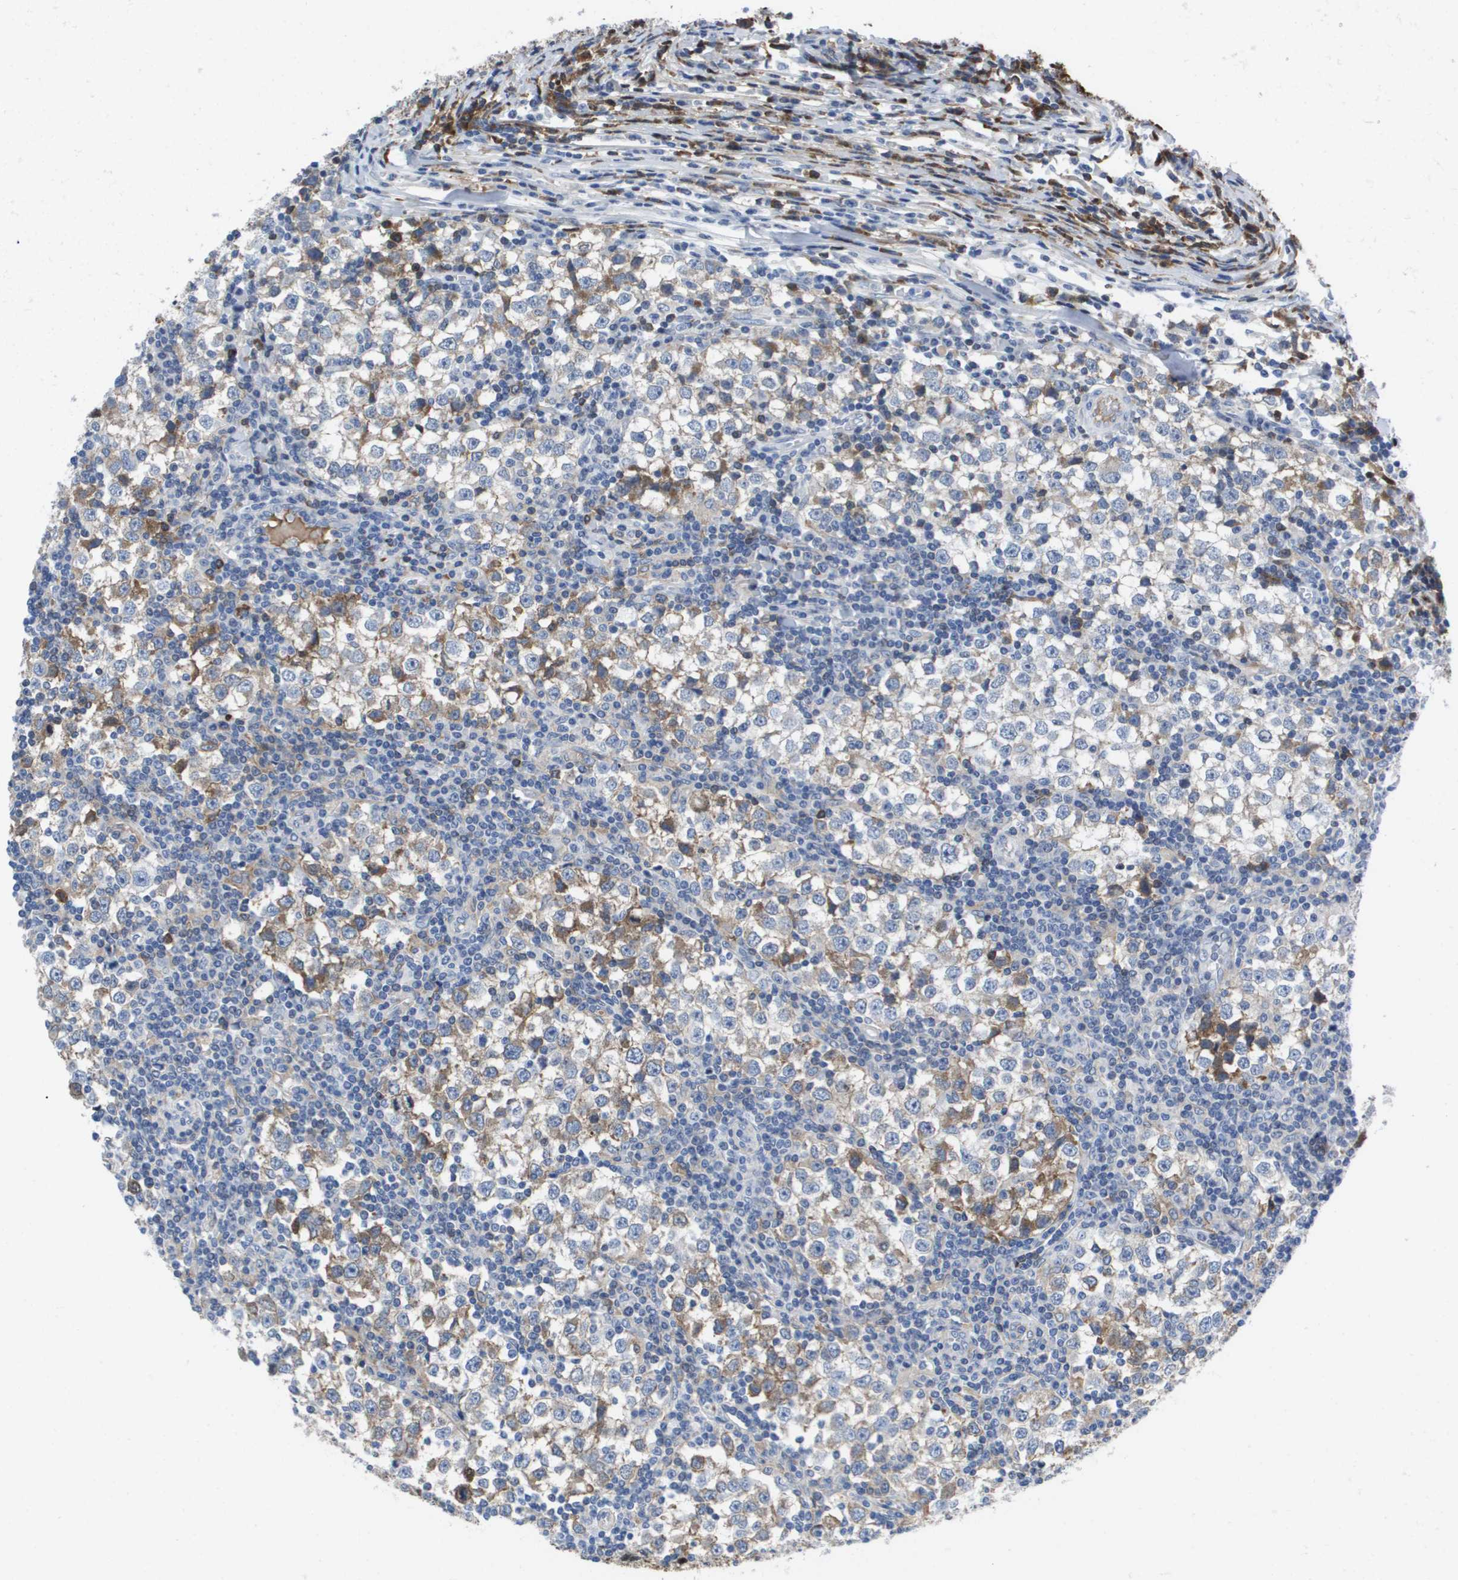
{"staining": {"intensity": "moderate", "quantity": "<25%", "location": "cytoplasmic/membranous"}, "tissue": "testis cancer", "cell_type": "Tumor cells", "image_type": "cancer", "snomed": [{"axis": "morphology", "description": "Seminoma, NOS"}, {"axis": "topography", "description": "Testis"}], "caption": "About <25% of tumor cells in testis cancer display moderate cytoplasmic/membranous protein staining as visualized by brown immunohistochemical staining.", "gene": "SERPINC1", "patient": {"sex": "male", "age": 65}}